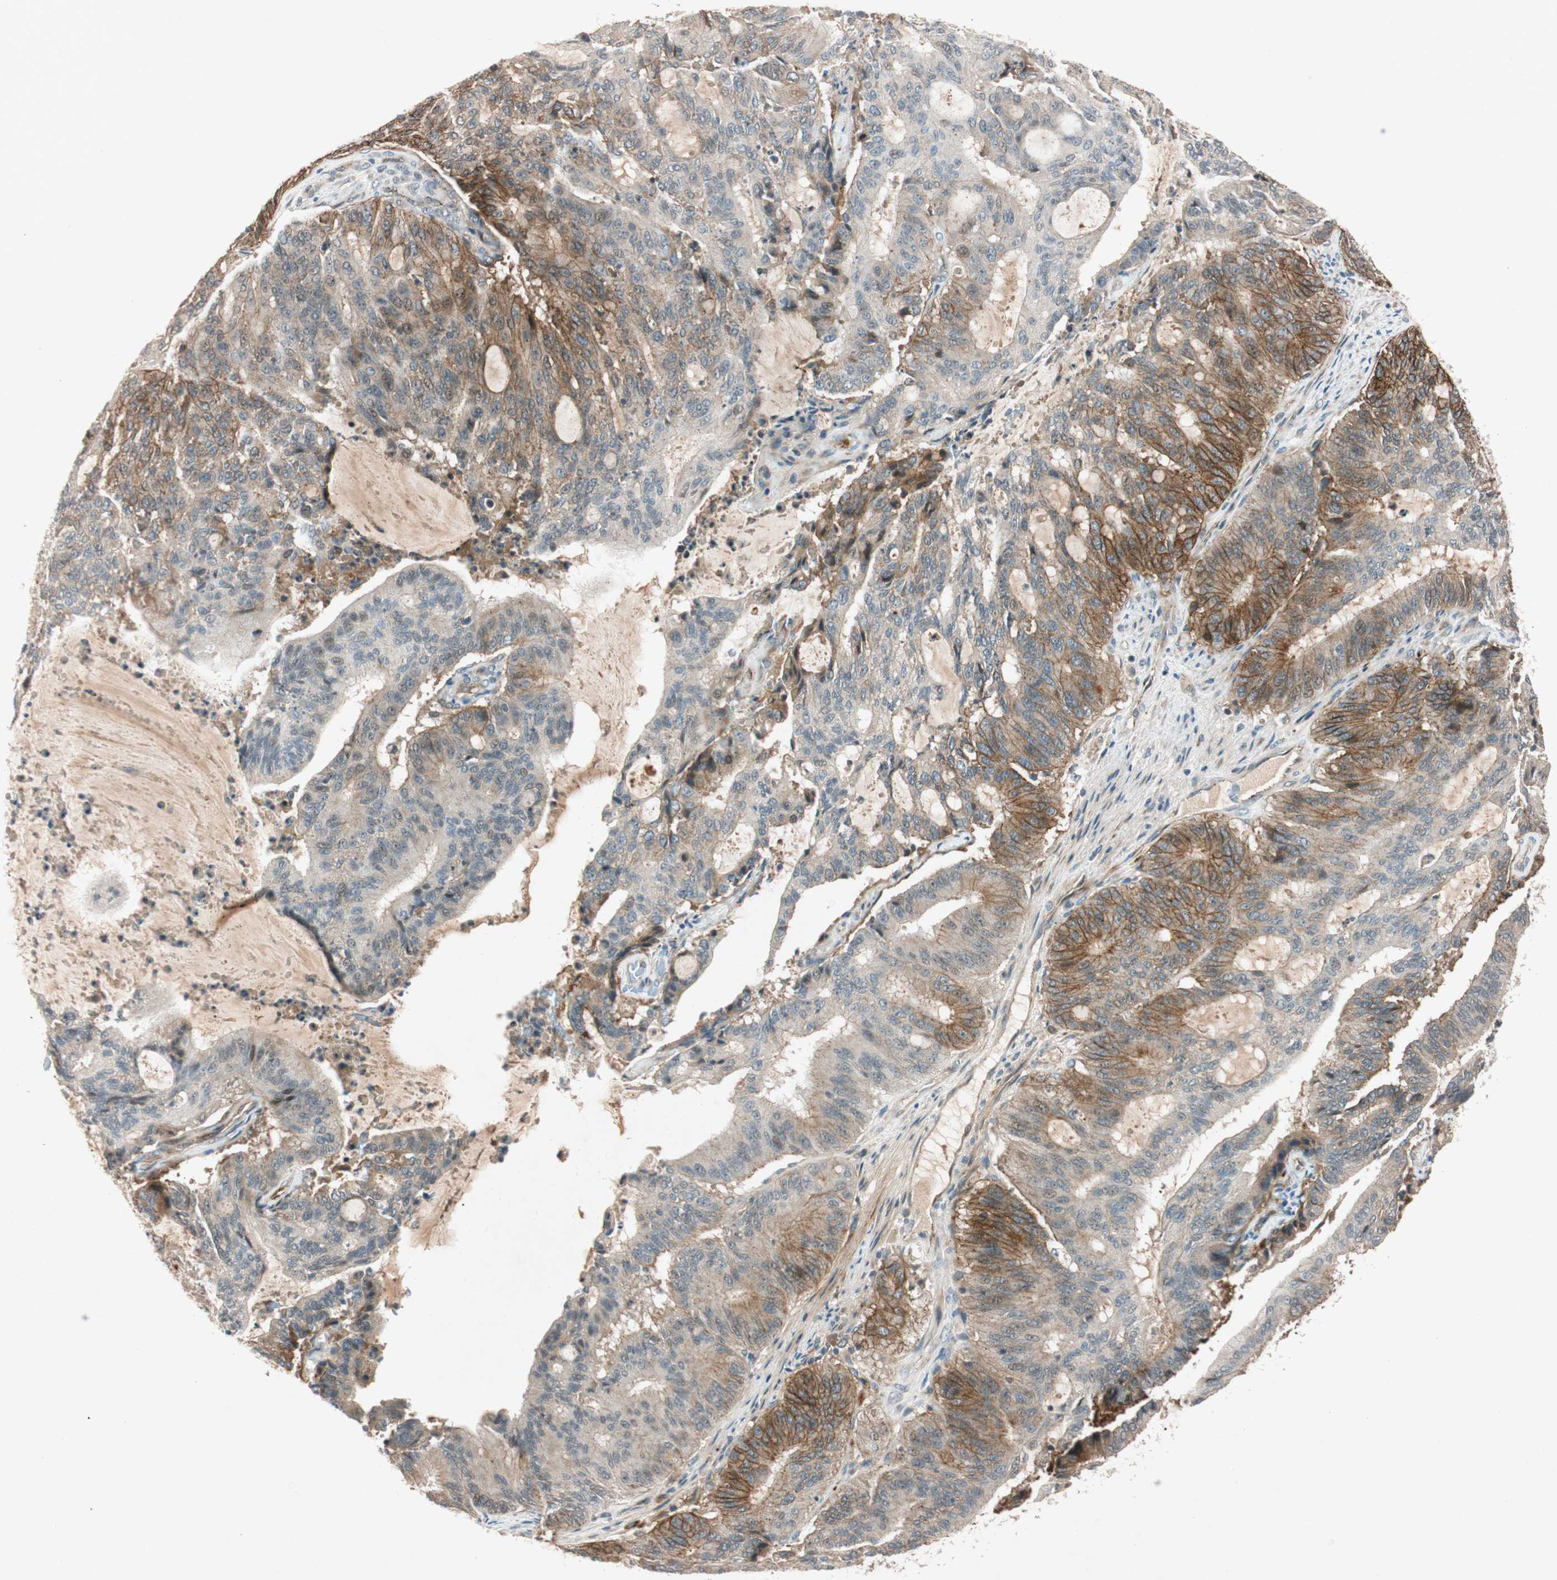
{"staining": {"intensity": "strong", "quantity": "<25%", "location": "cytoplasmic/membranous"}, "tissue": "liver cancer", "cell_type": "Tumor cells", "image_type": "cancer", "snomed": [{"axis": "morphology", "description": "Cholangiocarcinoma"}, {"axis": "topography", "description": "Liver"}], "caption": "Immunohistochemical staining of human liver cancer reveals medium levels of strong cytoplasmic/membranous protein positivity in approximately <25% of tumor cells.", "gene": "EPHA6", "patient": {"sex": "female", "age": 73}}